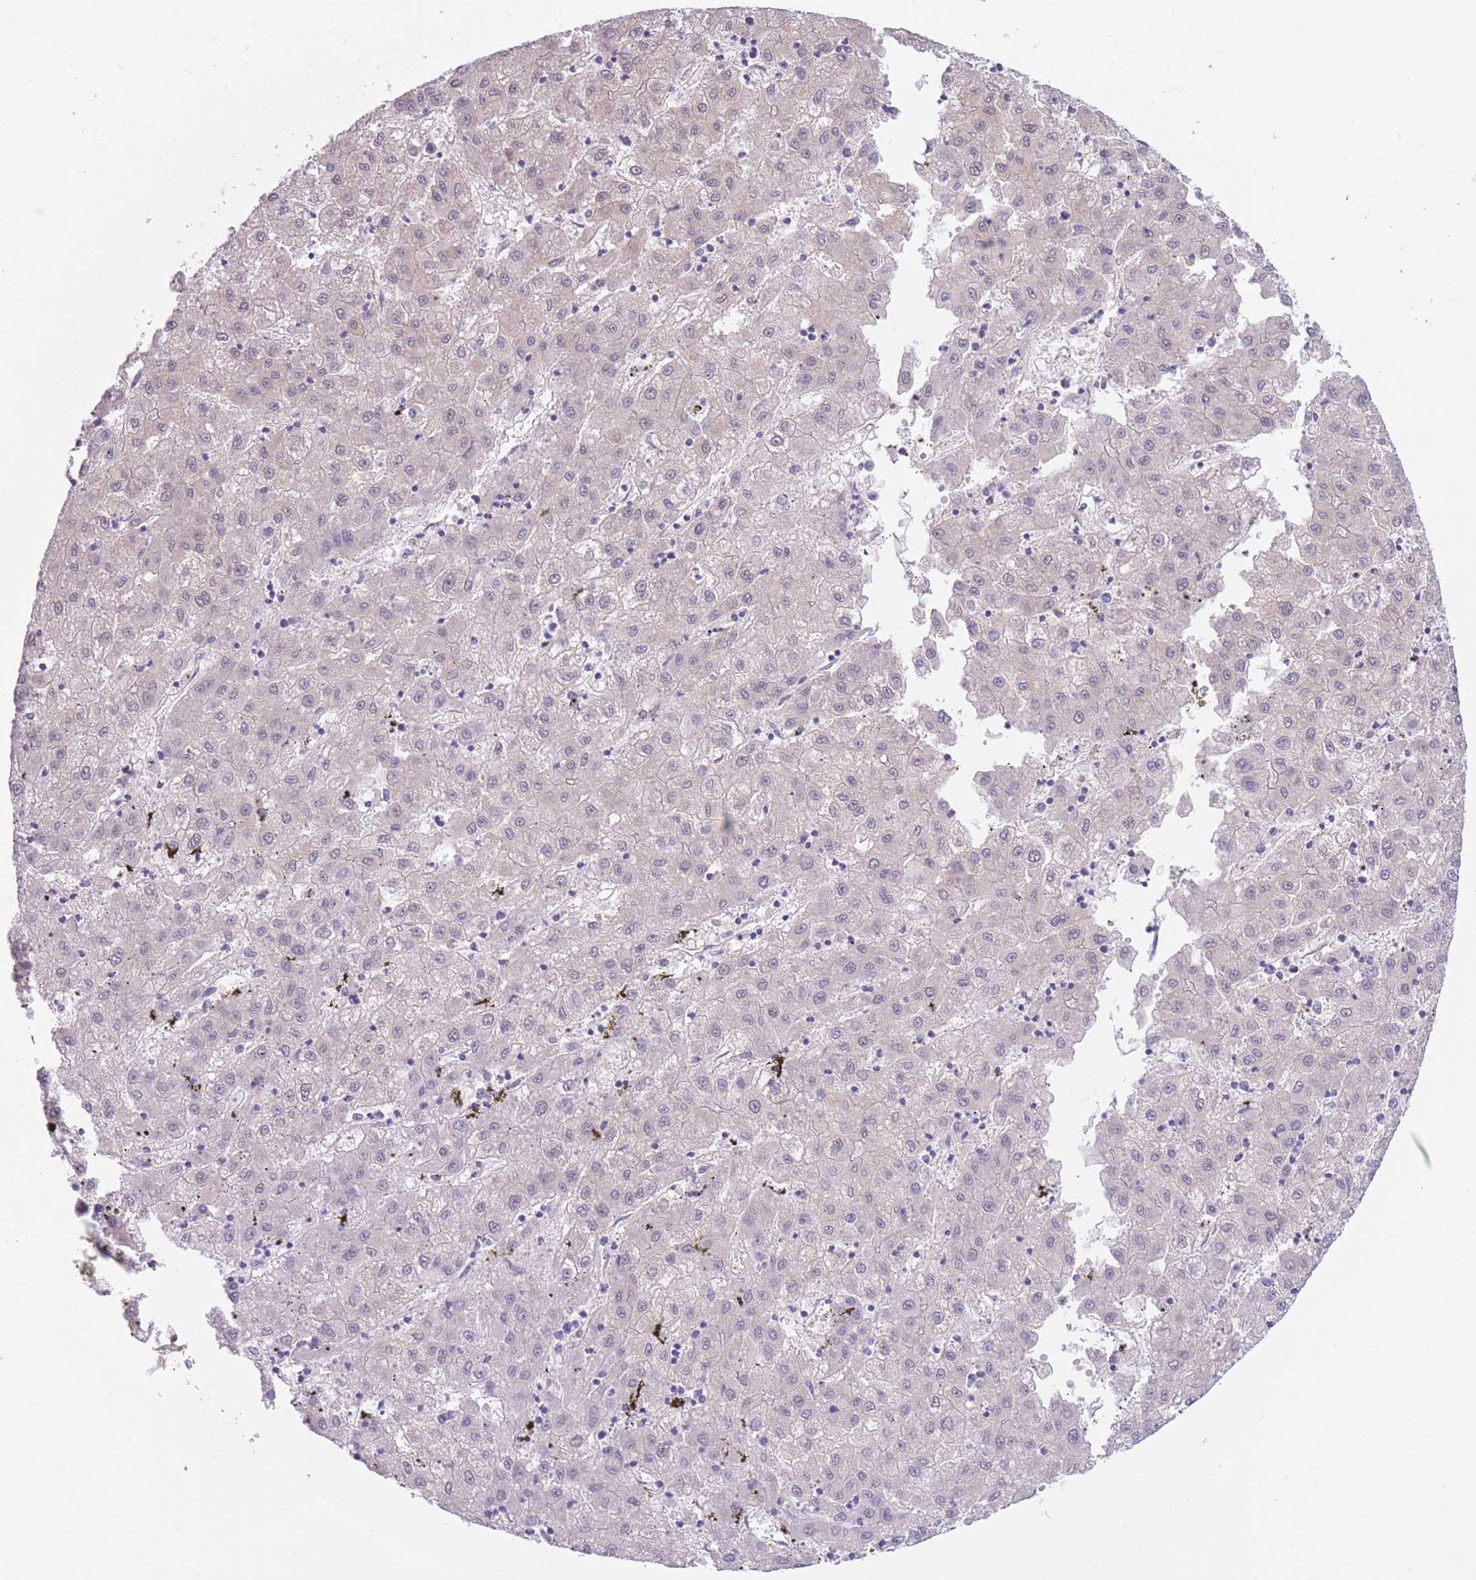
{"staining": {"intensity": "negative", "quantity": "none", "location": "none"}, "tissue": "liver cancer", "cell_type": "Tumor cells", "image_type": "cancer", "snomed": [{"axis": "morphology", "description": "Carcinoma, Hepatocellular, NOS"}, {"axis": "topography", "description": "Liver"}], "caption": "This is a image of immunohistochemistry staining of liver cancer (hepatocellular carcinoma), which shows no expression in tumor cells. (Immunohistochemistry (ihc), brightfield microscopy, high magnification).", "gene": "SERPINB3", "patient": {"sex": "male", "age": 72}}